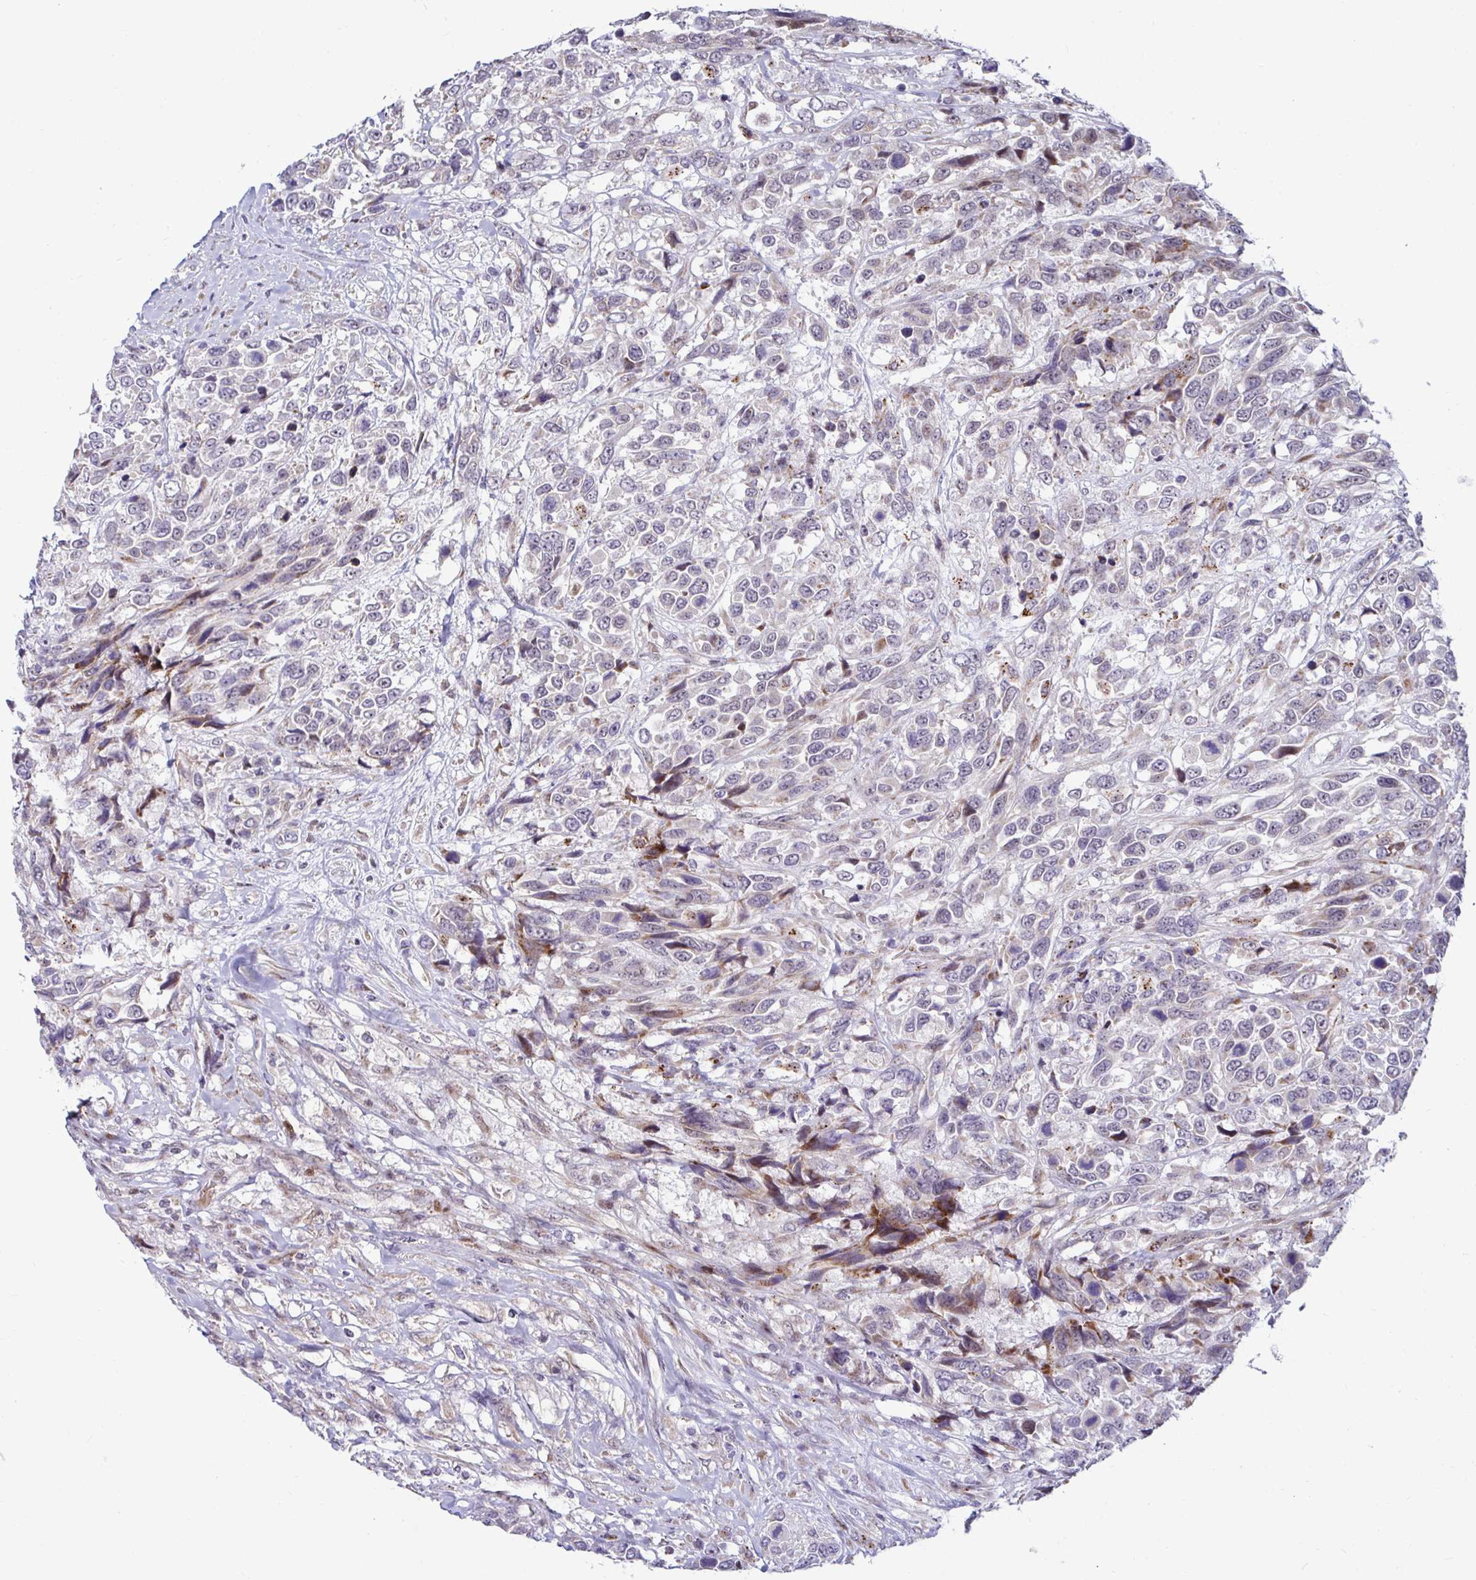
{"staining": {"intensity": "weak", "quantity": "<25%", "location": "cytoplasmic/membranous"}, "tissue": "urothelial cancer", "cell_type": "Tumor cells", "image_type": "cancer", "snomed": [{"axis": "morphology", "description": "Urothelial carcinoma, High grade"}, {"axis": "topography", "description": "Urinary bladder"}], "caption": "The photomicrograph shows no significant staining in tumor cells of urothelial carcinoma (high-grade).", "gene": "DZIP1", "patient": {"sex": "female", "age": 70}}